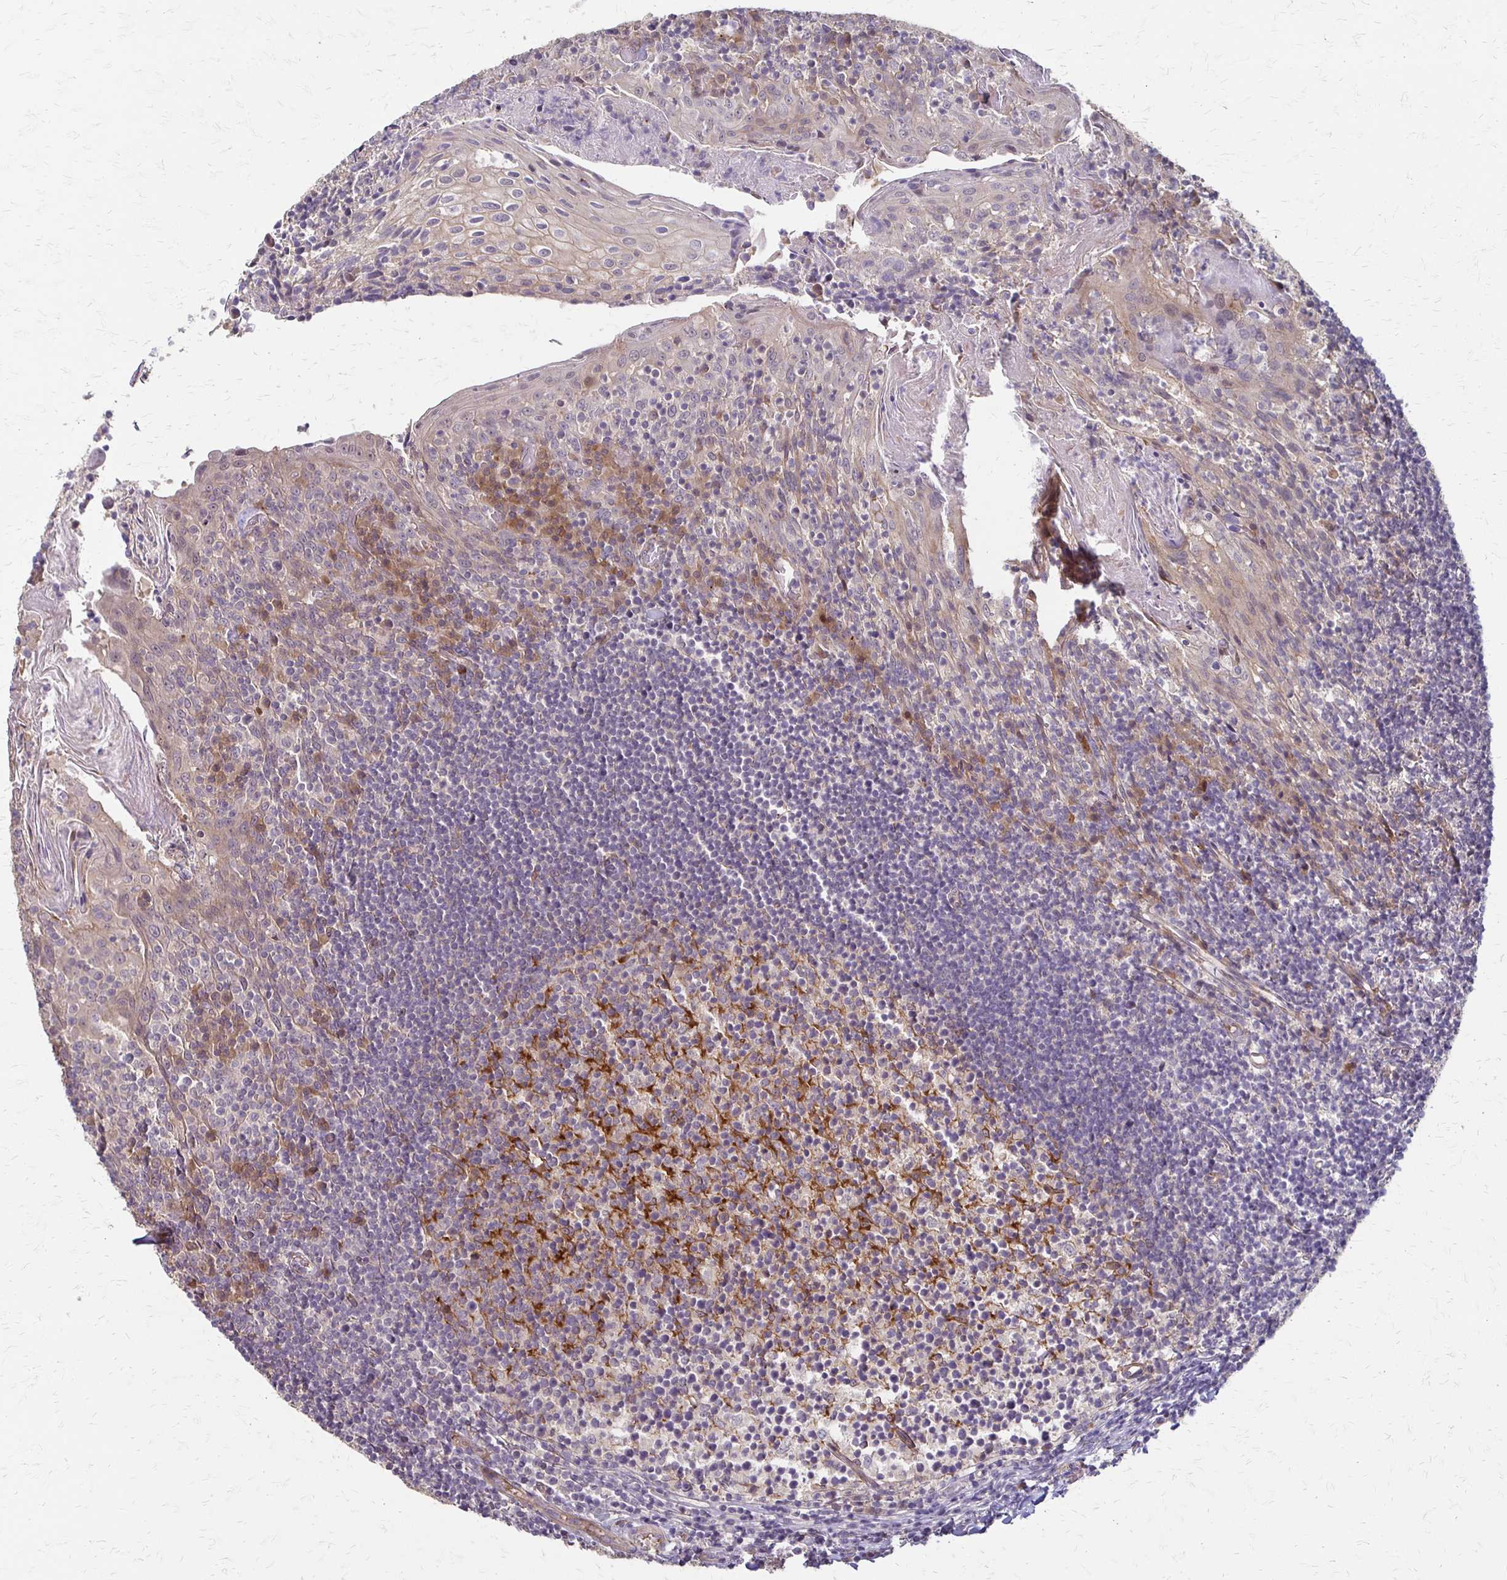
{"staining": {"intensity": "moderate", "quantity": "25%-75%", "location": "cytoplasmic/membranous"}, "tissue": "tonsil", "cell_type": "Germinal center cells", "image_type": "normal", "snomed": [{"axis": "morphology", "description": "Normal tissue, NOS"}, {"axis": "topography", "description": "Tonsil"}], "caption": "Immunohistochemical staining of normal tonsil exhibits medium levels of moderate cytoplasmic/membranous expression in approximately 25%-75% of germinal center cells.", "gene": "CFL2", "patient": {"sex": "female", "age": 10}}